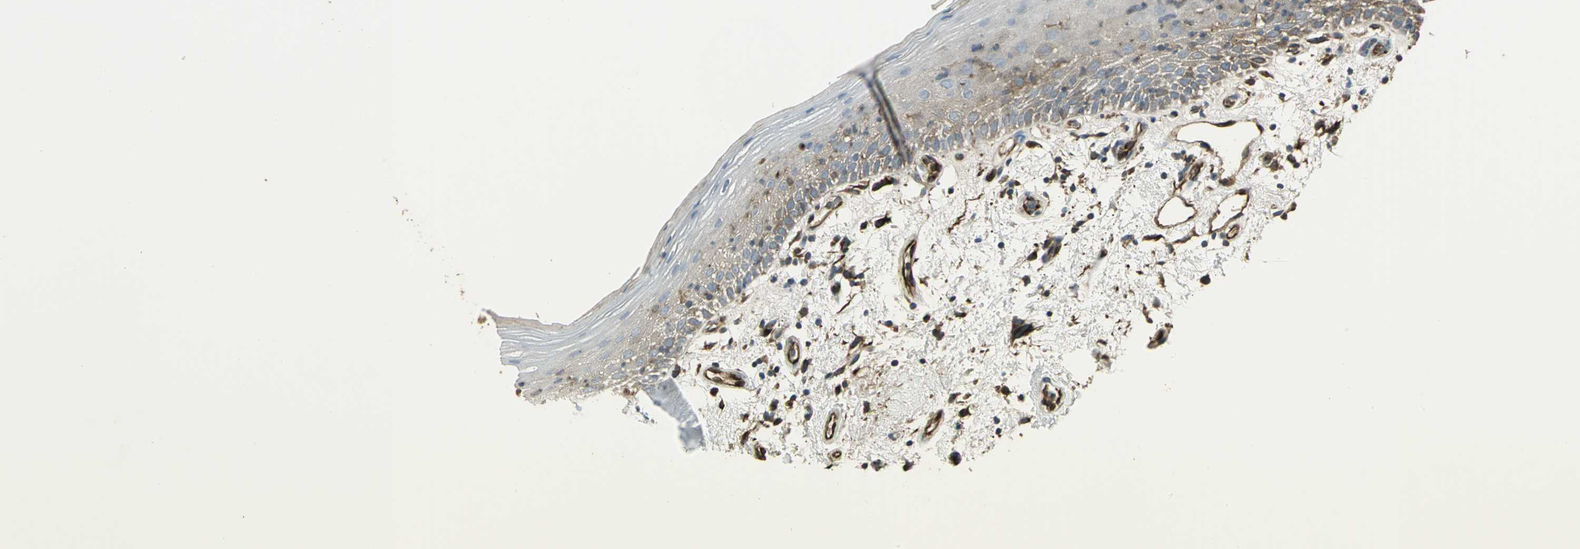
{"staining": {"intensity": "moderate", "quantity": "25%-75%", "location": "cytoplasmic/membranous"}, "tissue": "oral mucosa", "cell_type": "Squamous epithelial cells", "image_type": "normal", "snomed": [{"axis": "morphology", "description": "Normal tissue, NOS"}, {"axis": "morphology", "description": "Squamous cell carcinoma, NOS"}, {"axis": "topography", "description": "Skeletal muscle"}, {"axis": "topography", "description": "Oral tissue"}, {"axis": "topography", "description": "Head-Neck"}], "caption": "This image demonstrates IHC staining of benign oral mucosa, with medium moderate cytoplasmic/membranous staining in approximately 25%-75% of squamous epithelial cells.", "gene": "PRXL2B", "patient": {"sex": "male", "age": 71}}